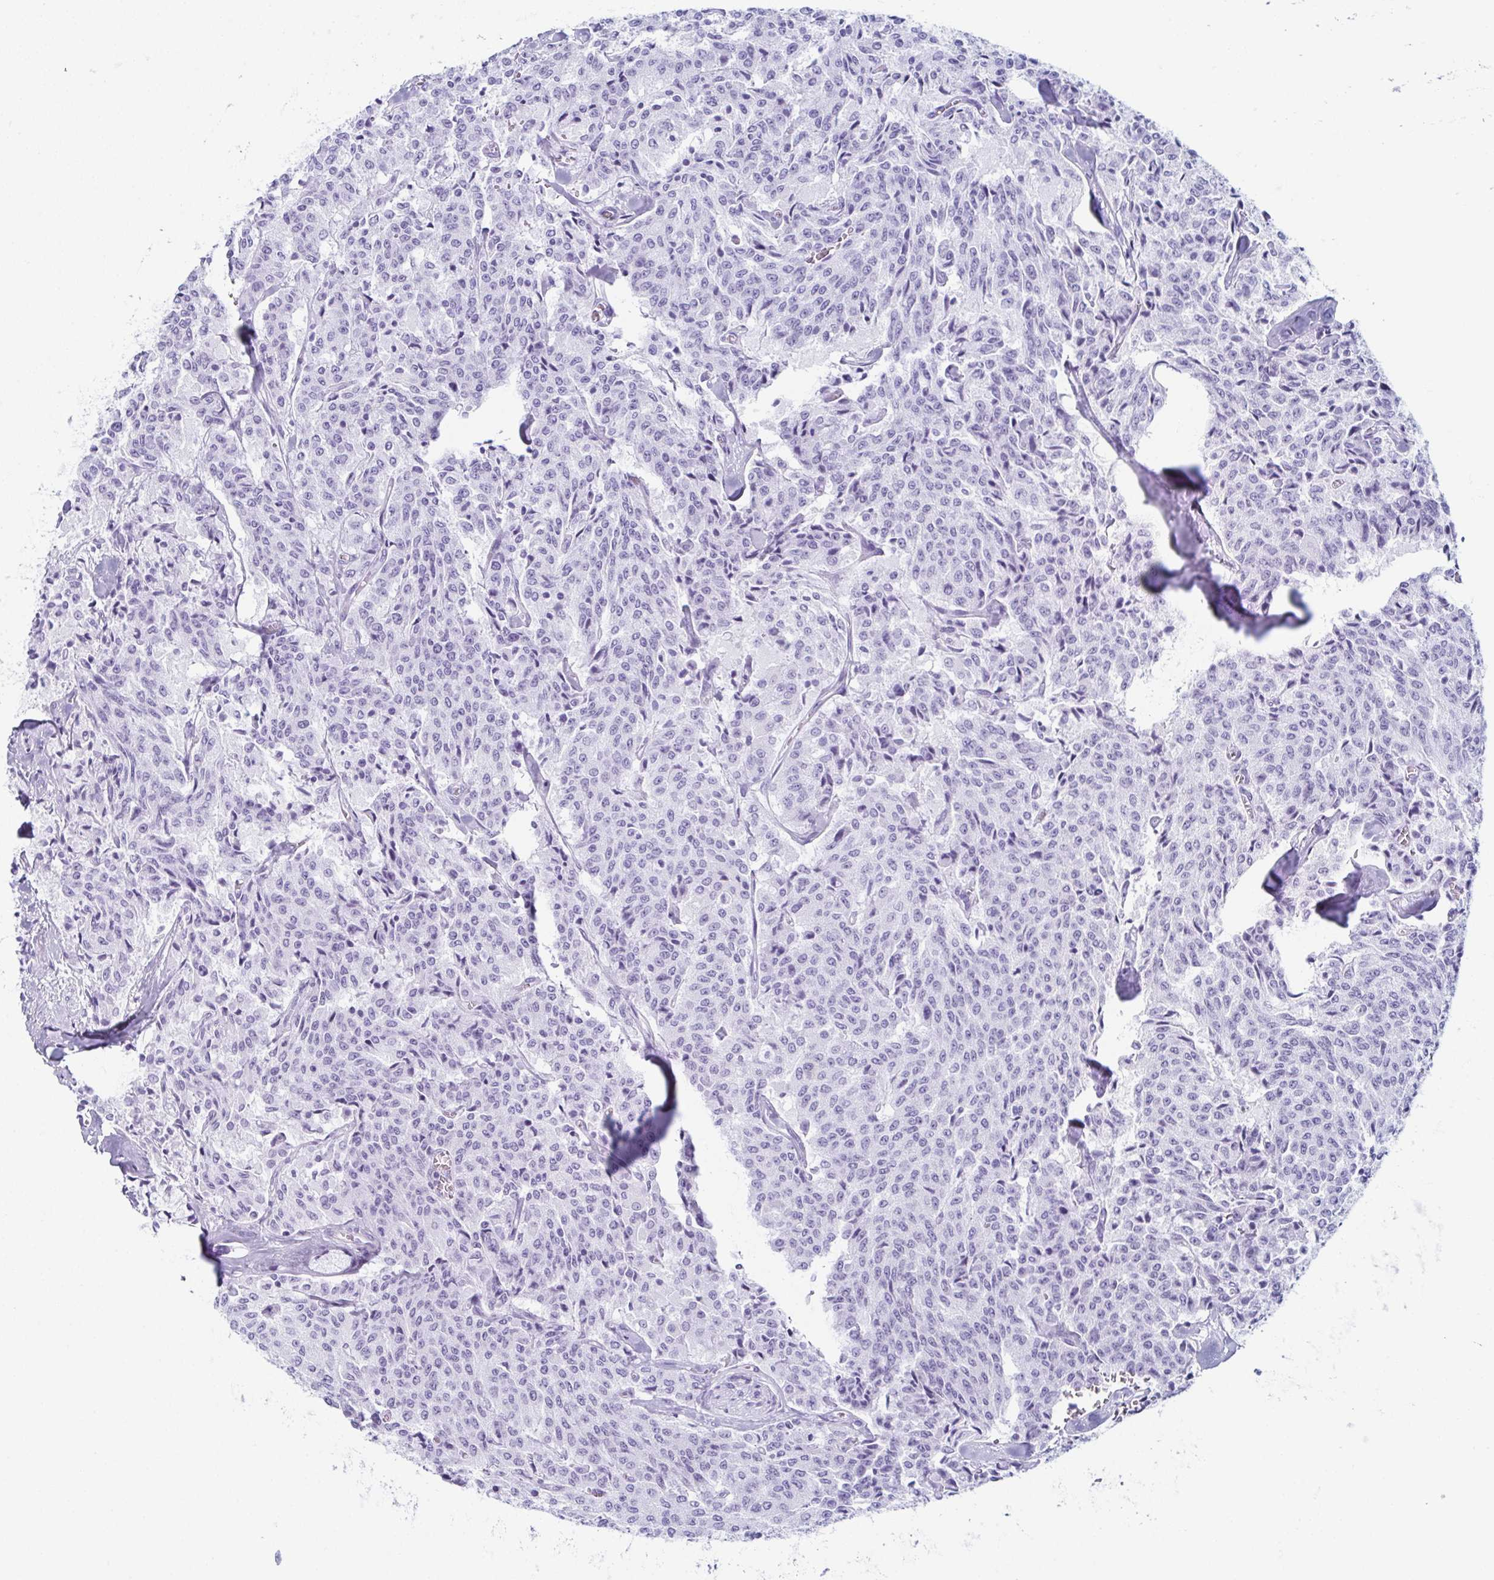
{"staining": {"intensity": "negative", "quantity": "none", "location": "none"}, "tissue": "carcinoid", "cell_type": "Tumor cells", "image_type": "cancer", "snomed": [{"axis": "morphology", "description": "Carcinoid, malignant, NOS"}, {"axis": "topography", "description": "Lung"}], "caption": "Immunohistochemical staining of human carcinoid demonstrates no significant positivity in tumor cells.", "gene": "ENKUR", "patient": {"sex": "male", "age": 71}}